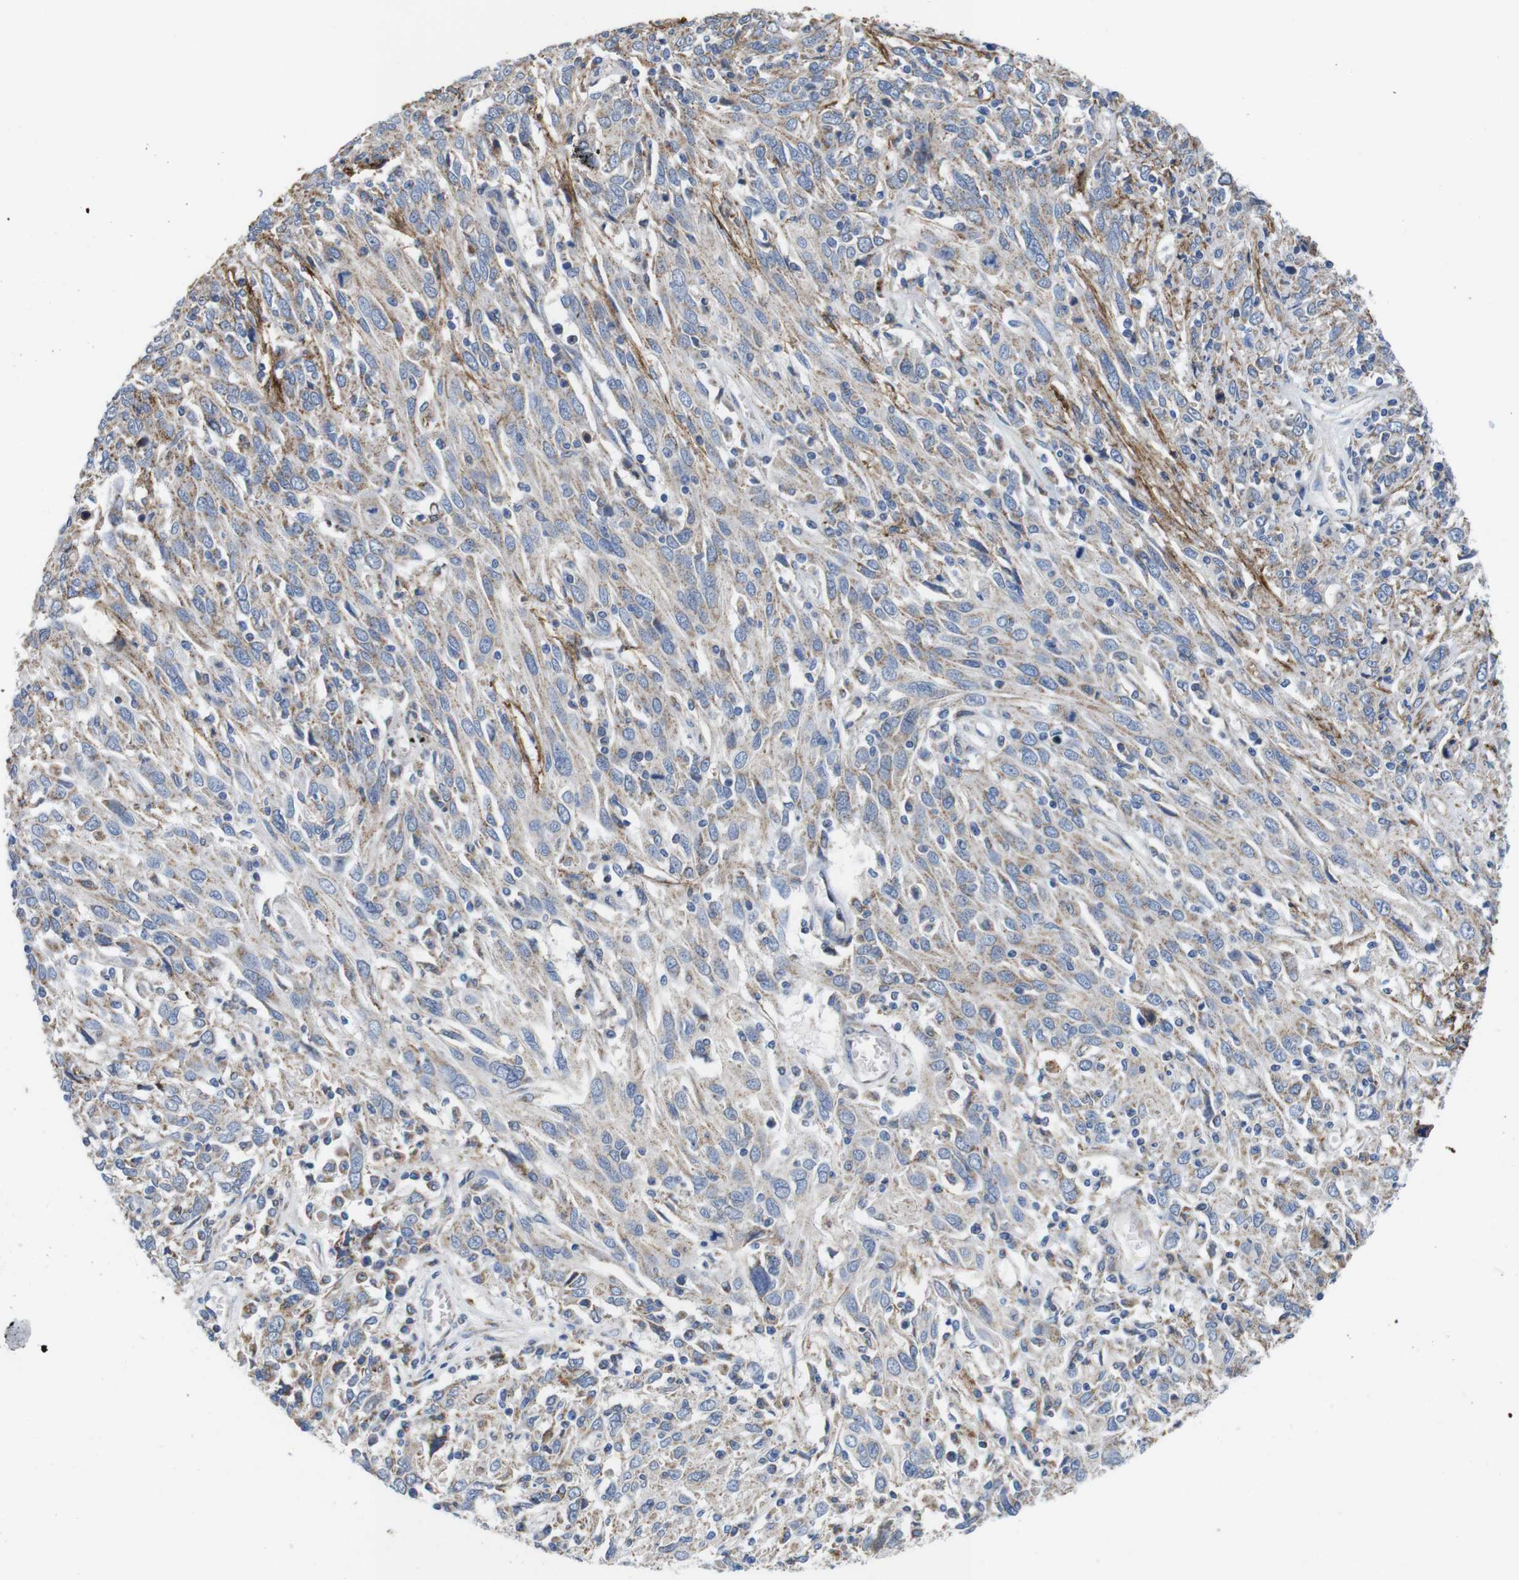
{"staining": {"intensity": "moderate", "quantity": "25%-75%", "location": "cytoplasmic/membranous"}, "tissue": "cervical cancer", "cell_type": "Tumor cells", "image_type": "cancer", "snomed": [{"axis": "morphology", "description": "Squamous cell carcinoma, NOS"}, {"axis": "topography", "description": "Cervix"}], "caption": "Protein staining of cervical cancer tissue shows moderate cytoplasmic/membranous expression in about 25%-75% of tumor cells.", "gene": "F2RL1", "patient": {"sex": "female", "age": 46}}